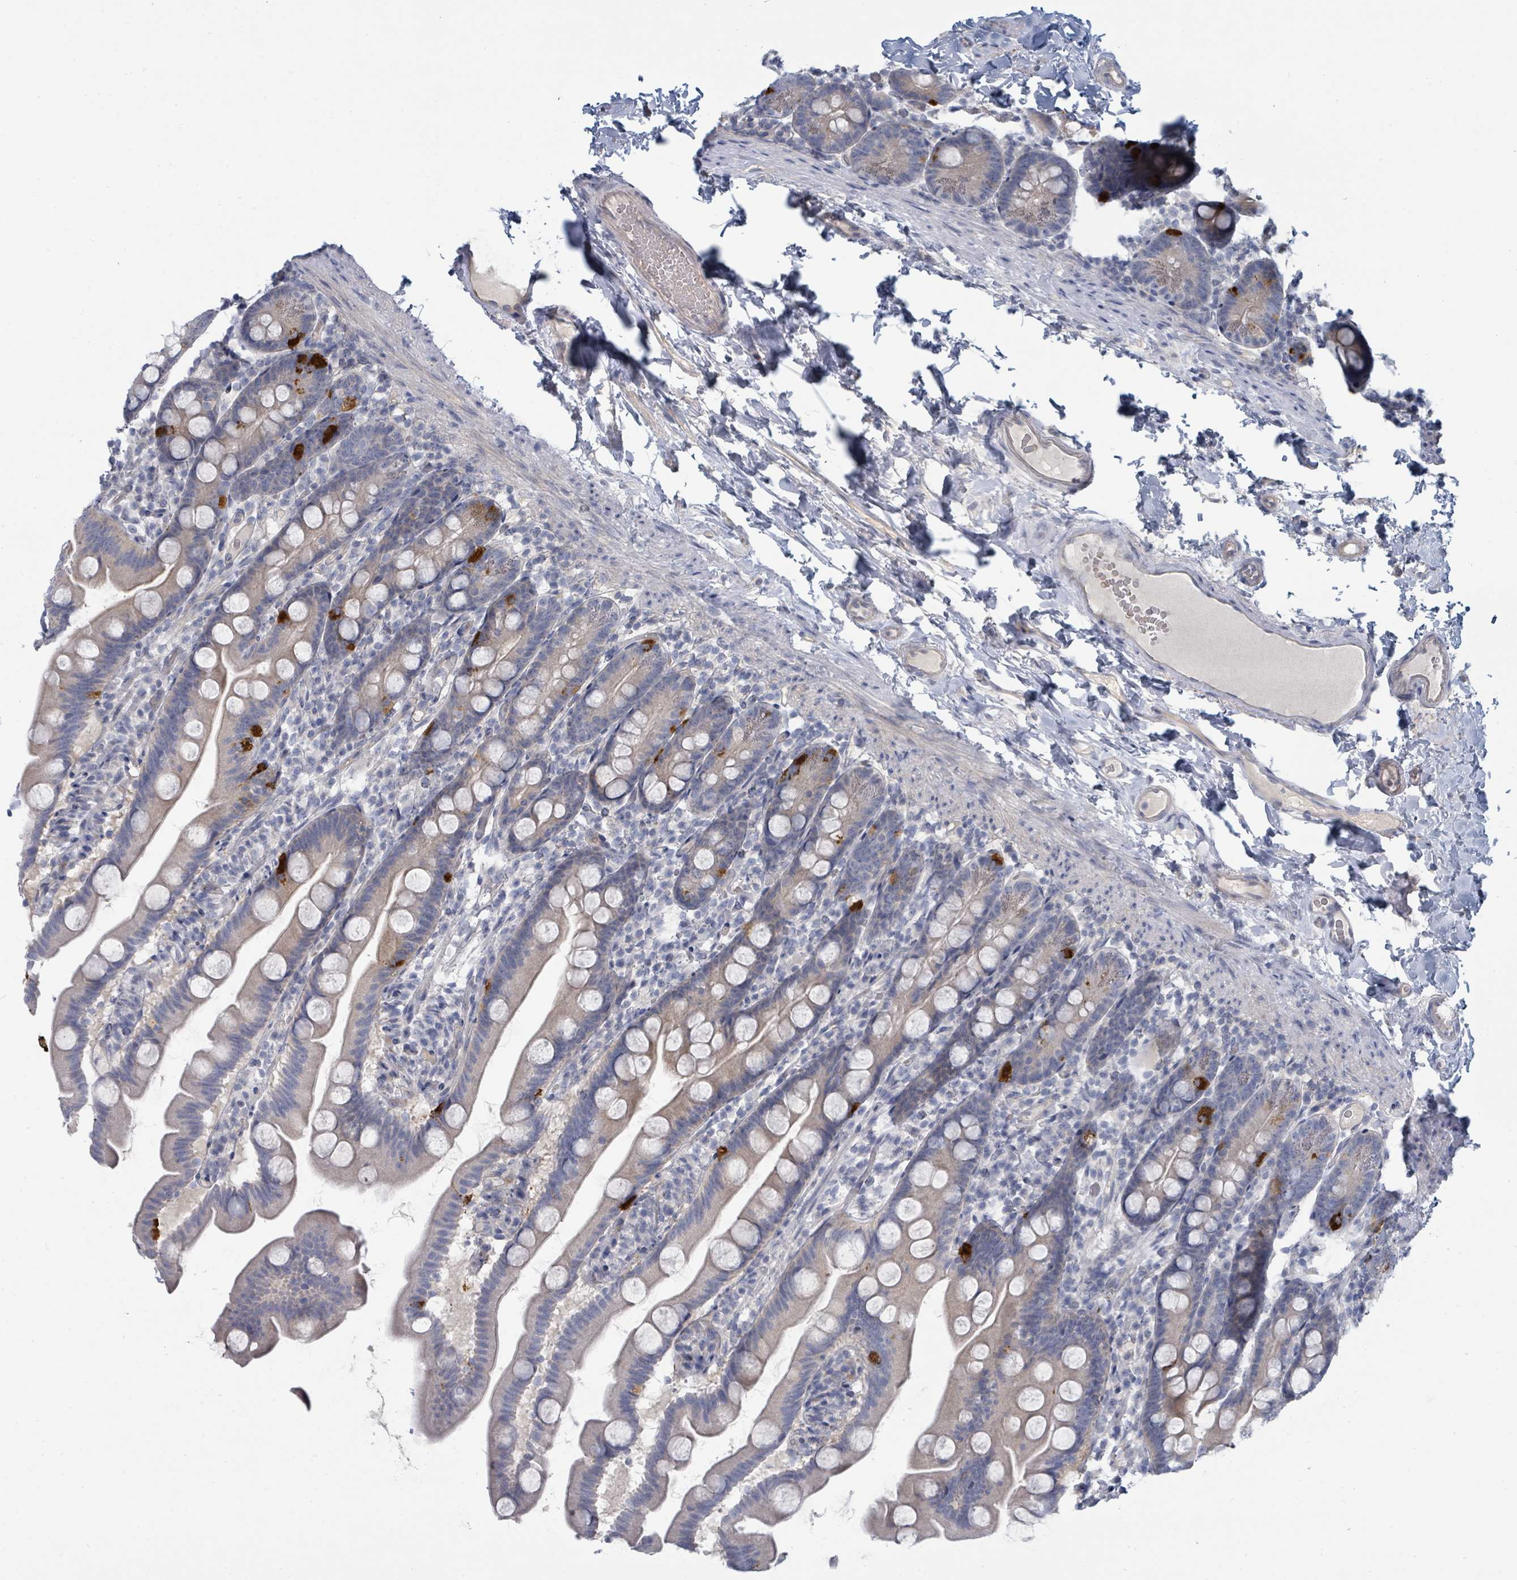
{"staining": {"intensity": "strong", "quantity": "<25%", "location": "cytoplasmic/membranous"}, "tissue": "small intestine", "cell_type": "Glandular cells", "image_type": "normal", "snomed": [{"axis": "morphology", "description": "Normal tissue, NOS"}, {"axis": "topography", "description": "Small intestine"}], "caption": "The image shows staining of benign small intestine, revealing strong cytoplasmic/membranous protein expression (brown color) within glandular cells. Nuclei are stained in blue.", "gene": "SLC25A45", "patient": {"sex": "female", "age": 68}}